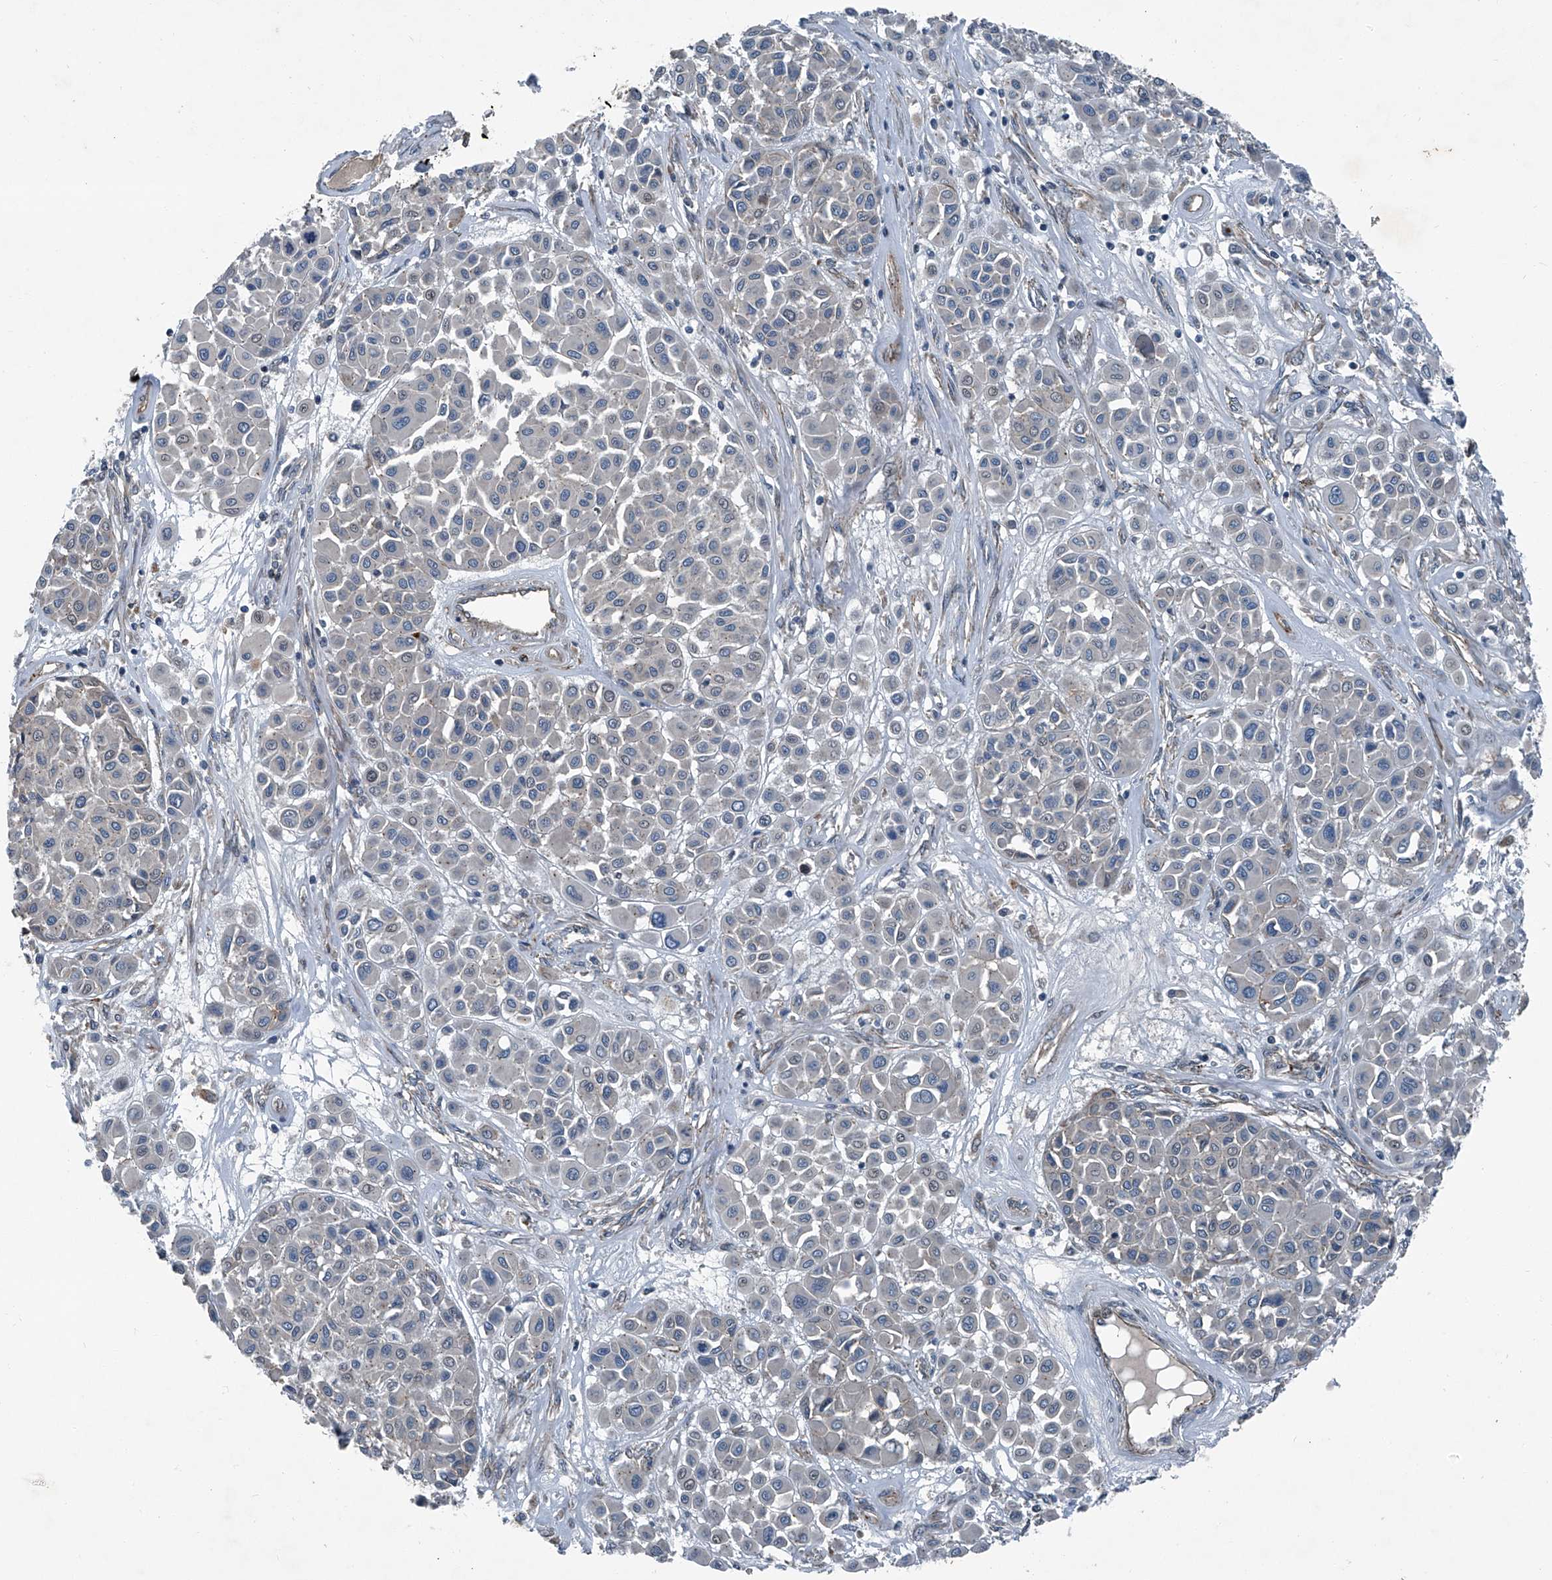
{"staining": {"intensity": "negative", "quantity": "none", "location": "none"}, "tissue": "melanoma", "cell_type": "Tumor cells", "image_type": "cancer", "snomed": [{"axis": "morphology", "description": "Malignant melanoma, Metastatic site"}, {"axis": "topography", "description": "Soft tissue"}], "caption": "Immunohistochemistry (IHC) of human melanoma reveals no positivity in tumor cells.", "gene": "SENP2", "patient": {"sex": "male", "age": 41}}